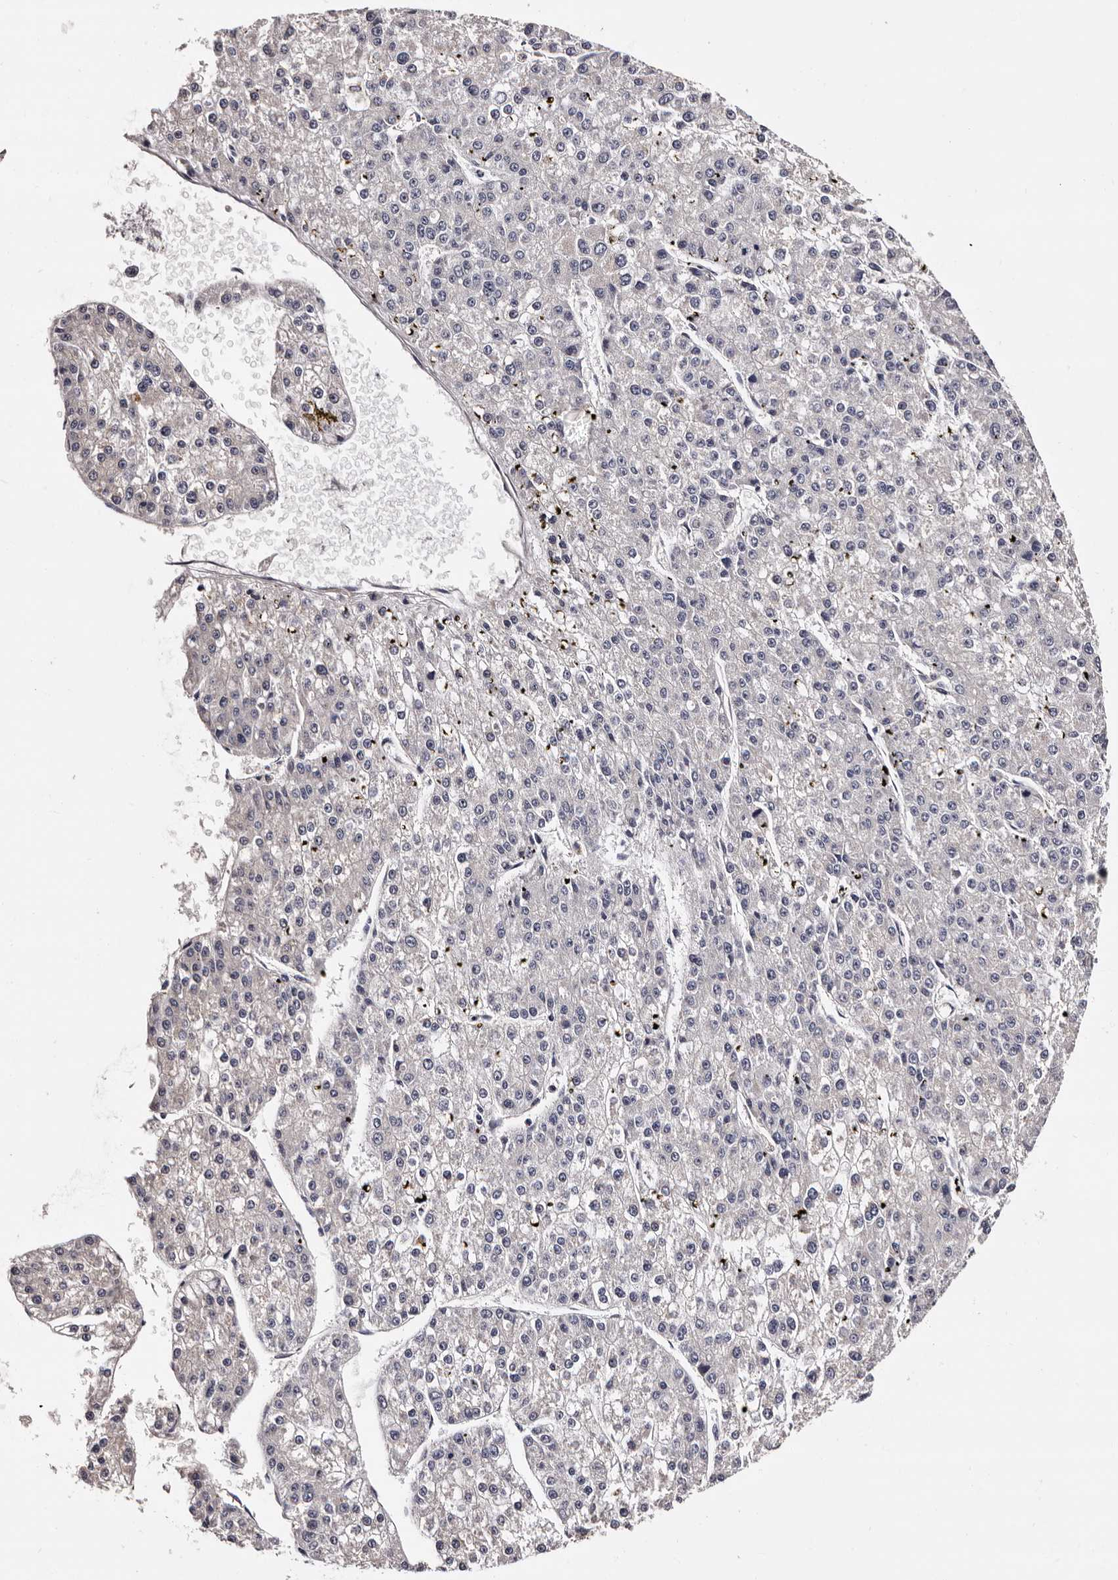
{"staining": {"intensity": "negative", "quantity": "none", "location": "none"}, "tissue": "liver cancer", "cell_type": "Tumor cells", "image_type": "cancer", "snomed": [{"axis": "morphology", "description": "Carcinoma, Hepatocellular, NOS"}, {"axis": "topography", "description": "Liver"}], "caption": "This micrograph is of liver cancer (hepatocellular carcinoma) stained with immunohistochemistry to label a protein in brown with the nuclei are counter-stained blue. There is no staining in tumor cells.", "gene": "TAF4B", "patient": {"sex": "female", "age": 73}}